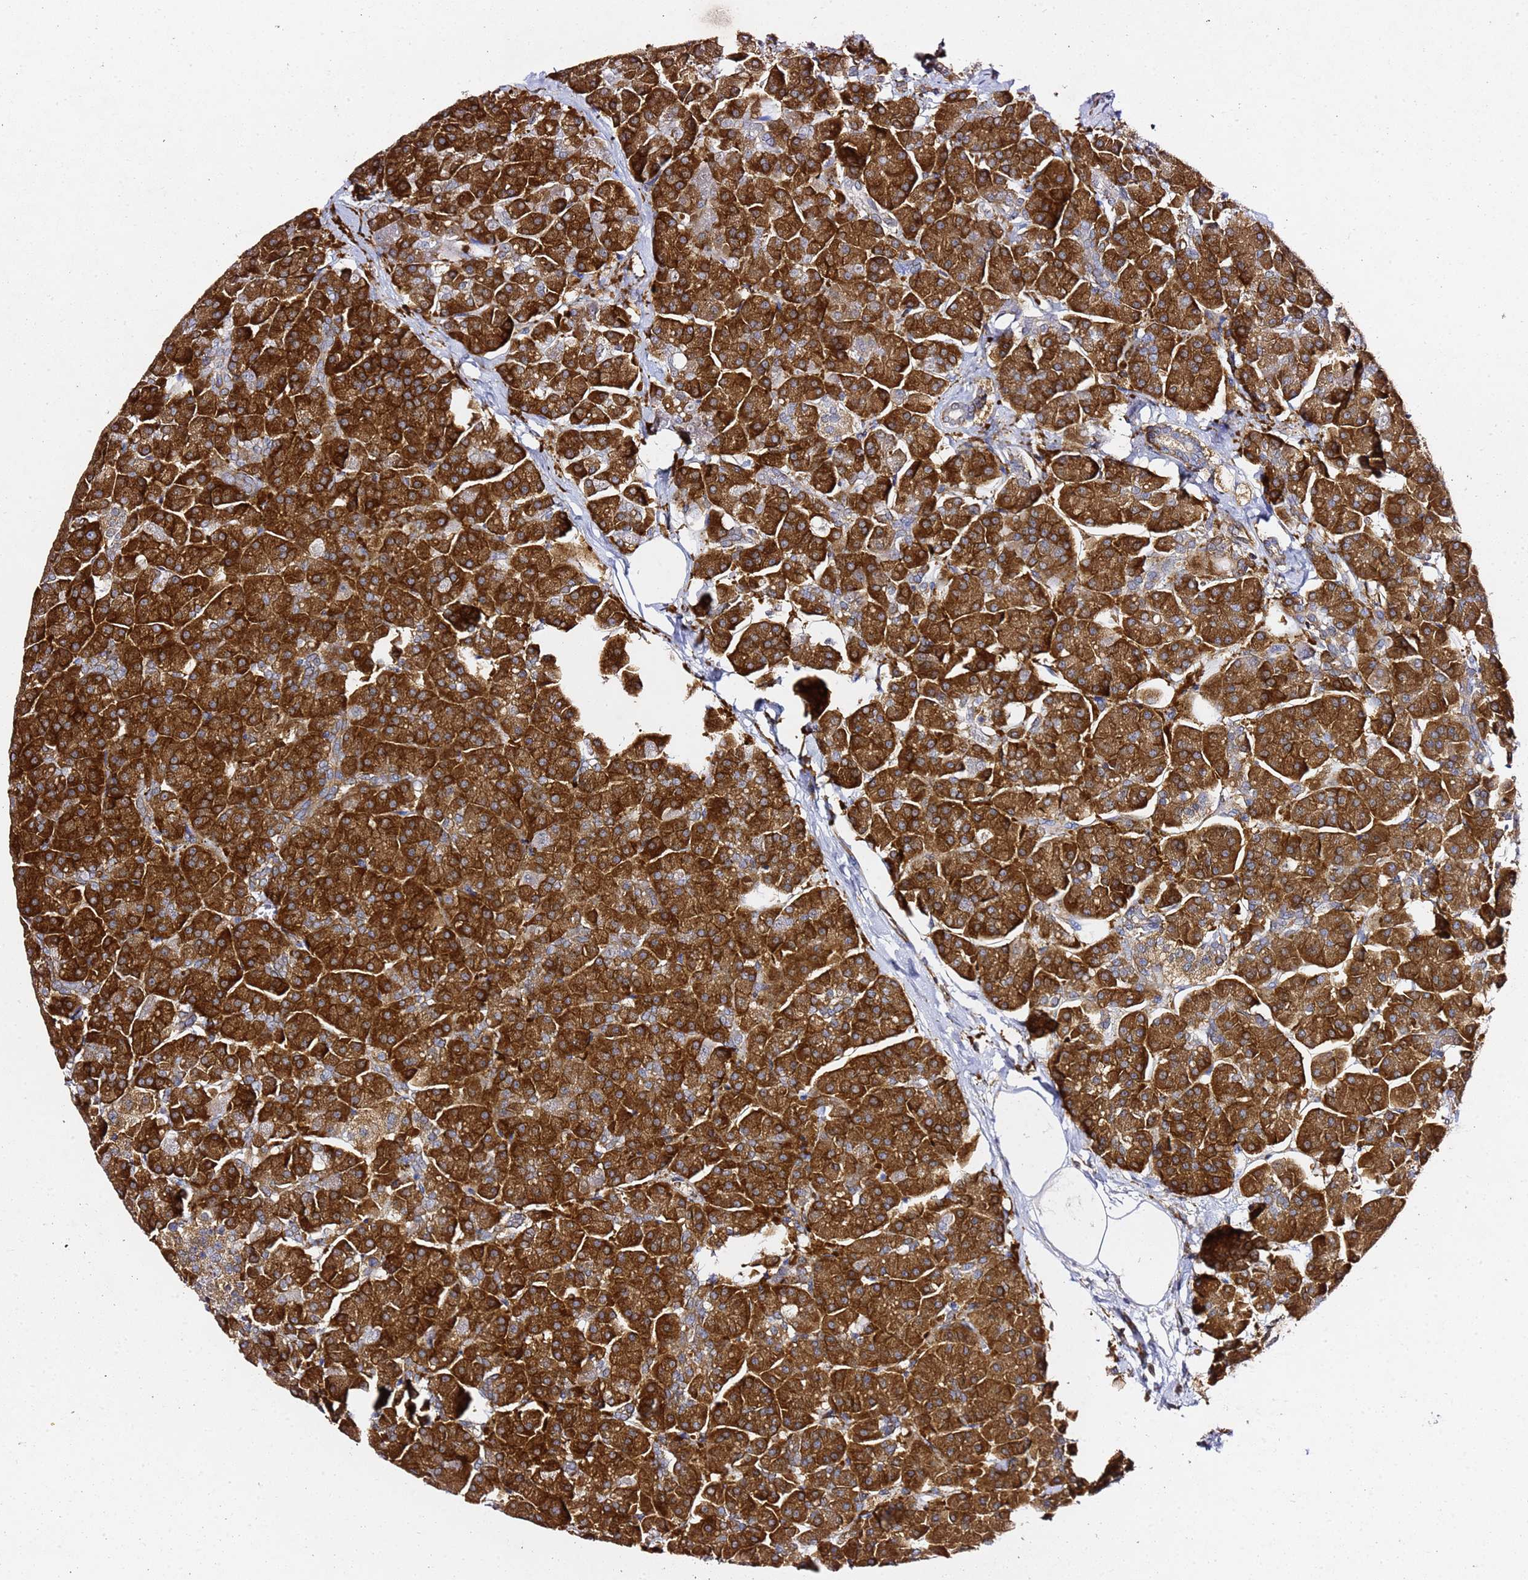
{"staining": {"intensity": "strong", "quantity": ">75%", "location": "cytoplasmic/membranous"}, "tissue": "pancreas", "cell_type": "Exocrine glandular cells", "image_type": "normal", "snomed": [{"axis": "morphology", "description": "Normal tissue, NOS"}, {"axis": "topography", "description": "Pancreas"}, {"axis": "topography", "description": "Peripheral nerve tissue"}], "caption": "Pancreas stained with DAB immunohistochemistry (IHC) reveals high levels of strong cytoplasmic/membranous staining in about >75% of exocrine glandular cells. (Brightfield microscopy of DAB IHC at high magnification).", "gene": "TPST1", "patient": {"sex": "male", "age": 54}}